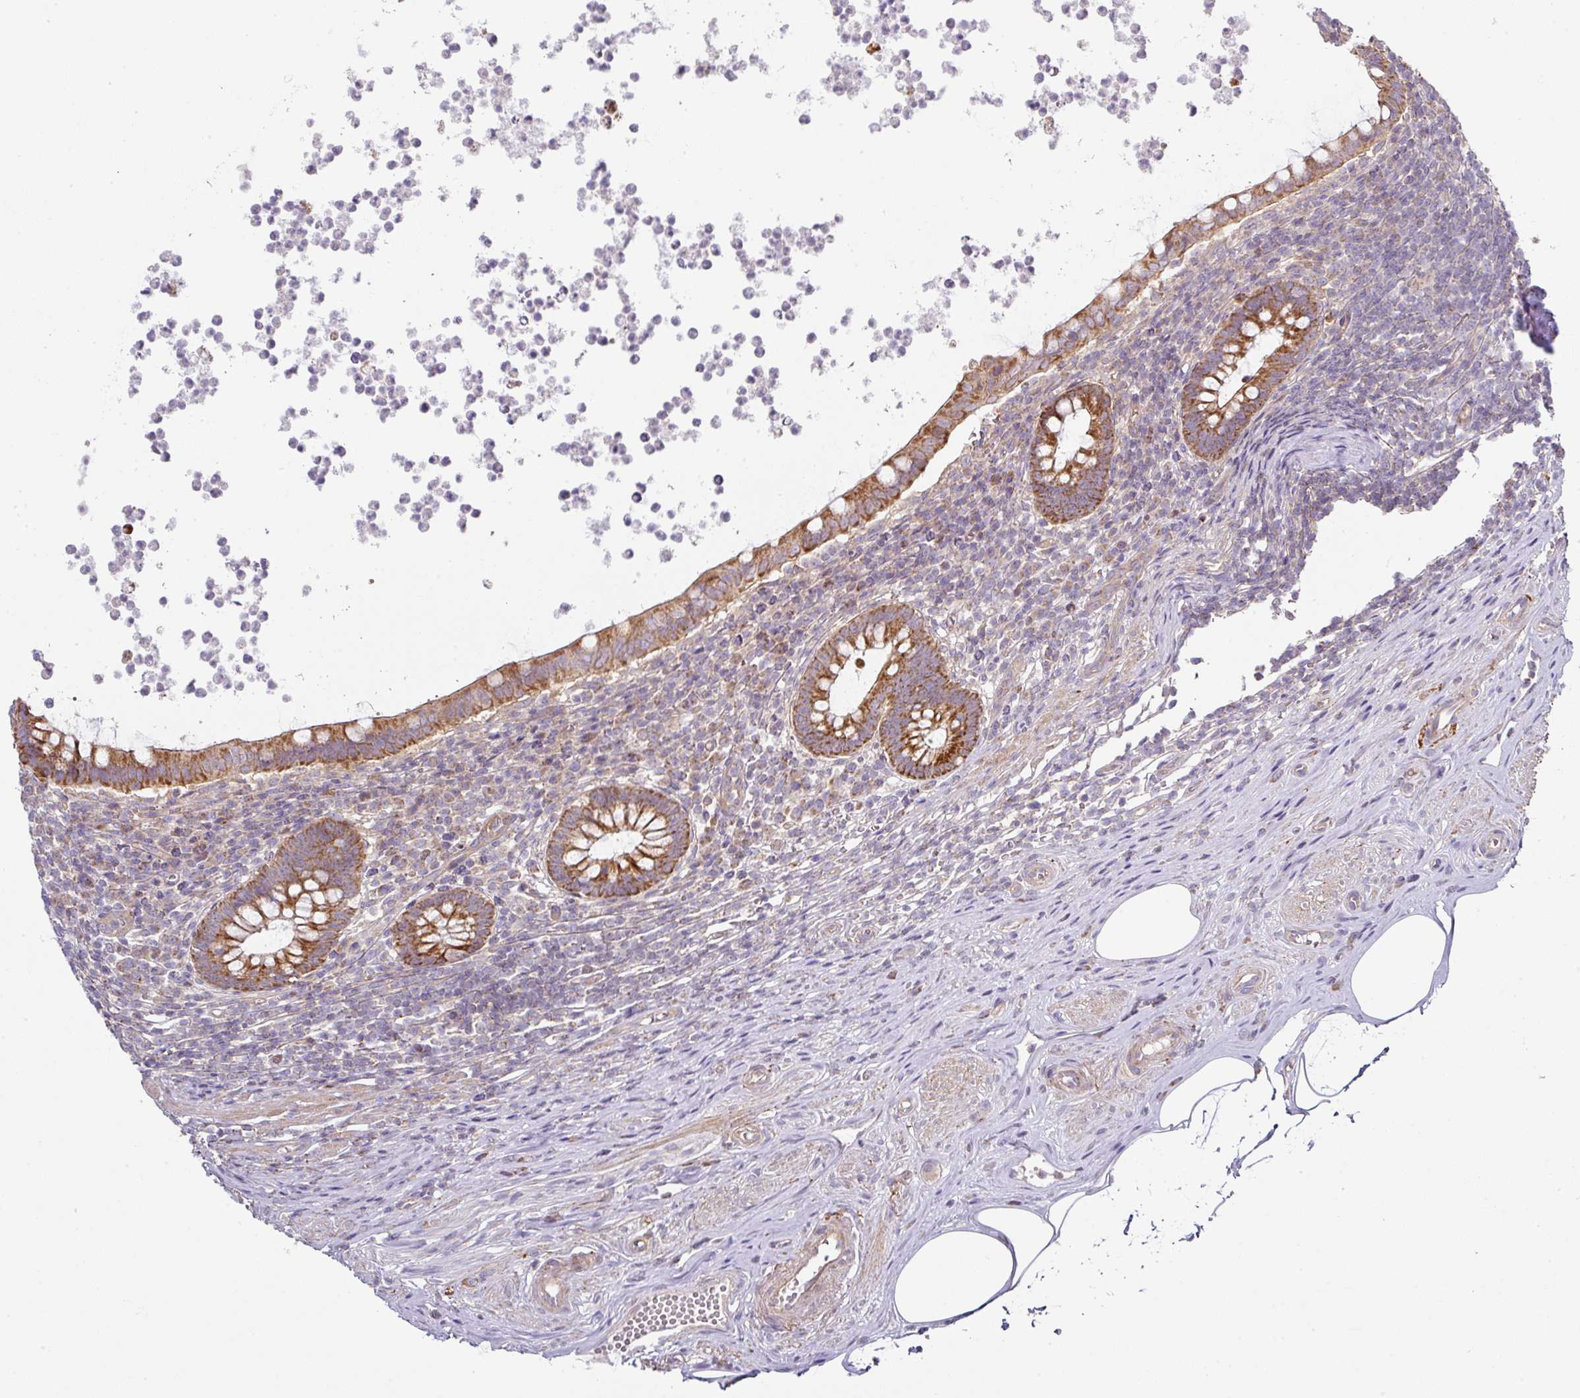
{"staining": {"intensity": "strong", "quantity": ">75%", "location": "cytoplasmic/membranous"}, "tissue": "appendix", "cell_type": "Glandular cells", "image_type": "normal", "snomed": [{"axis": "morphology", "description": "Normal tissue, NOS"}, {"axis": "topography", "description": "Appendix"}], "caption": "Protein expression by IHC demonstrates strong cytoplasmic/membranous staining in approximately >75% of glandular cells in normal appendix. Nuclei are stained in blue.", "gene": "STK35", "patient": {"sex": "female", "age": 56}}